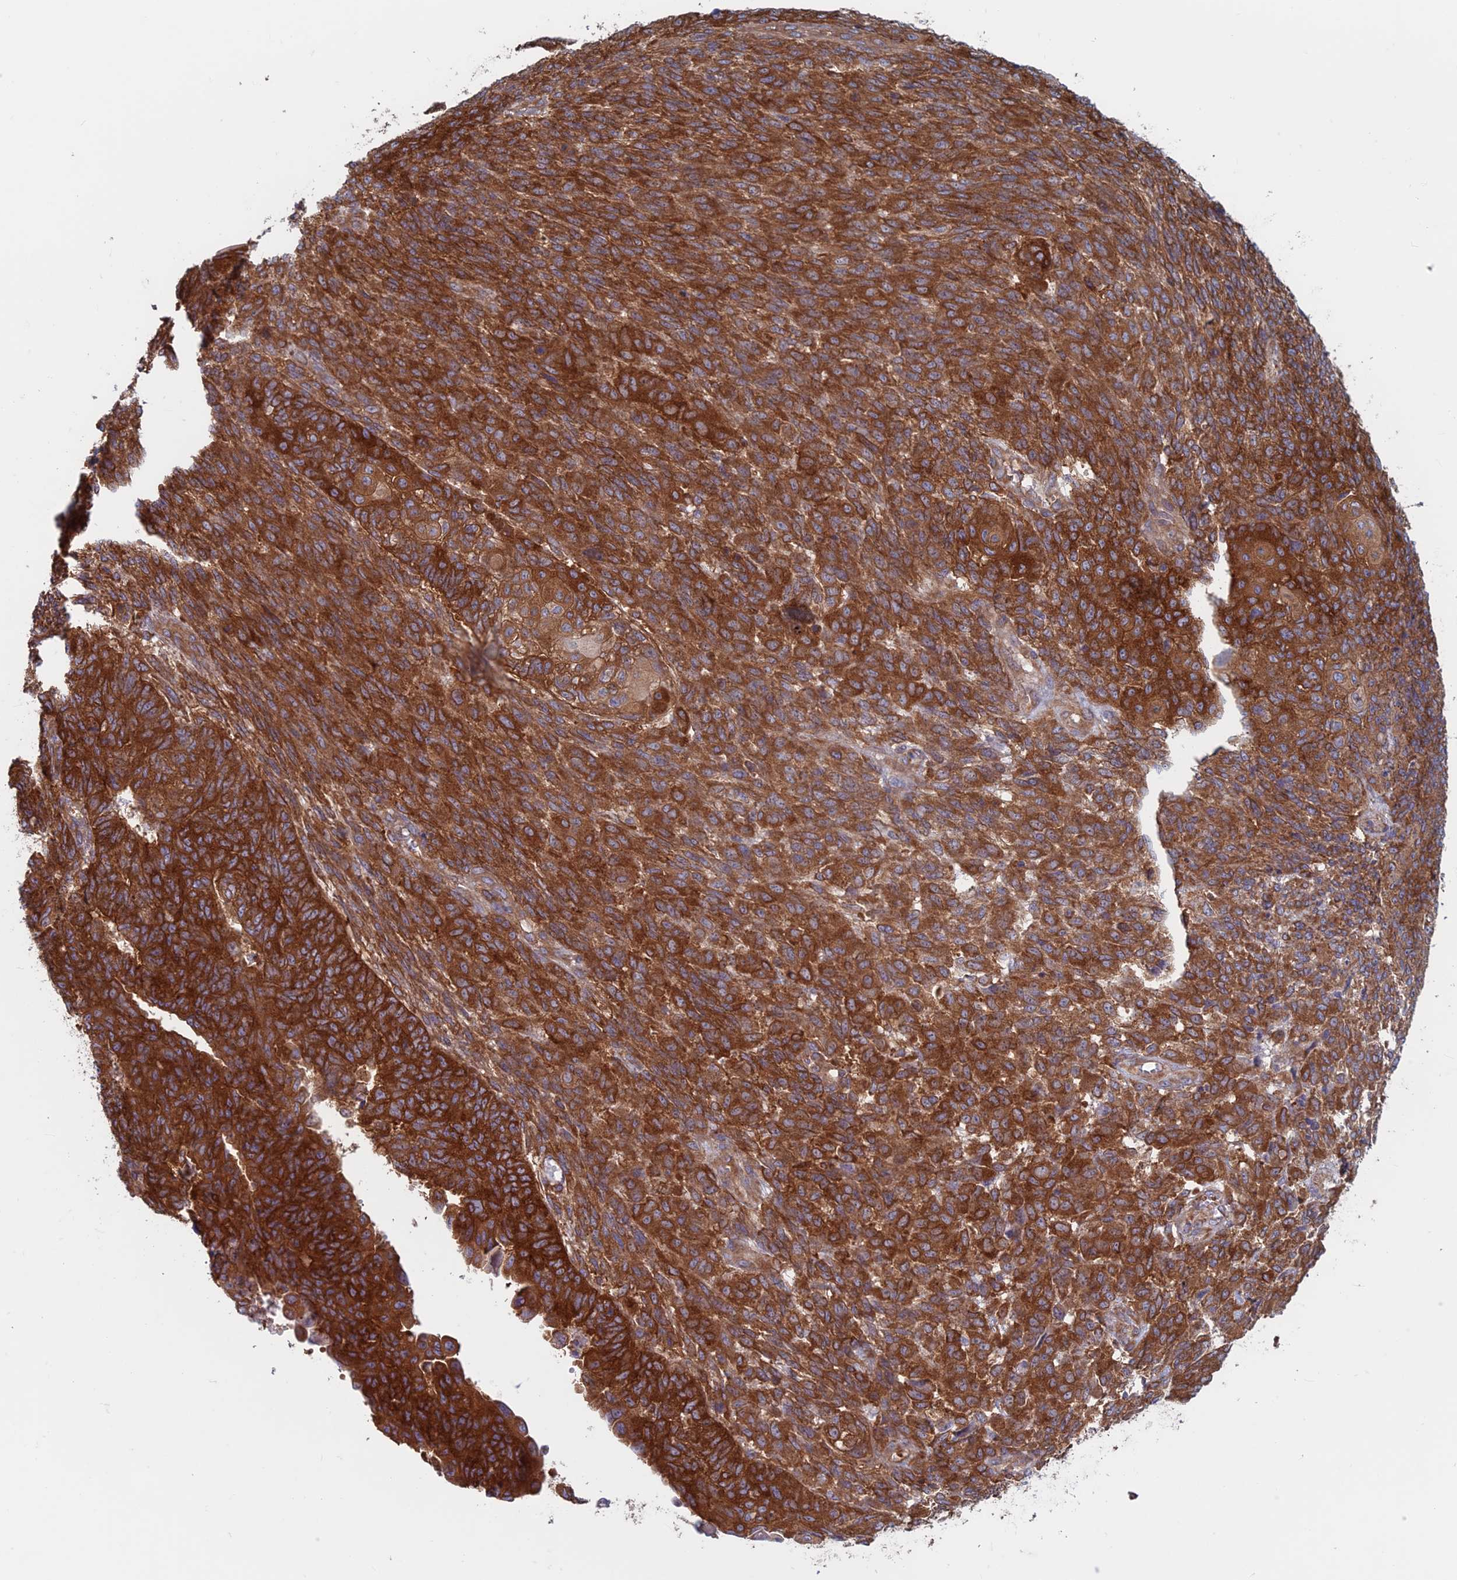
{"staining": {"intensity": "strong", "quantity": ">75%", "location": "cytoplasmic/membranous"}, "tissue": "endometrial cancer", "cell_type": "Tumor cells", "image_type": "cancer", "snomed": [{"axis": "morphology", "description": "Adenocarcinoma, NOS"}, {"axis": "topography", "description": "Endometrium"}], "caption": "Protein analysis of endometrial adenocarcinoma tissue exhibits strong cytoplasmic/membranous positivity in about >75% of tumor cells.", "gene": "DNM1L", "patient": {"sex": "female", "age": 32}}